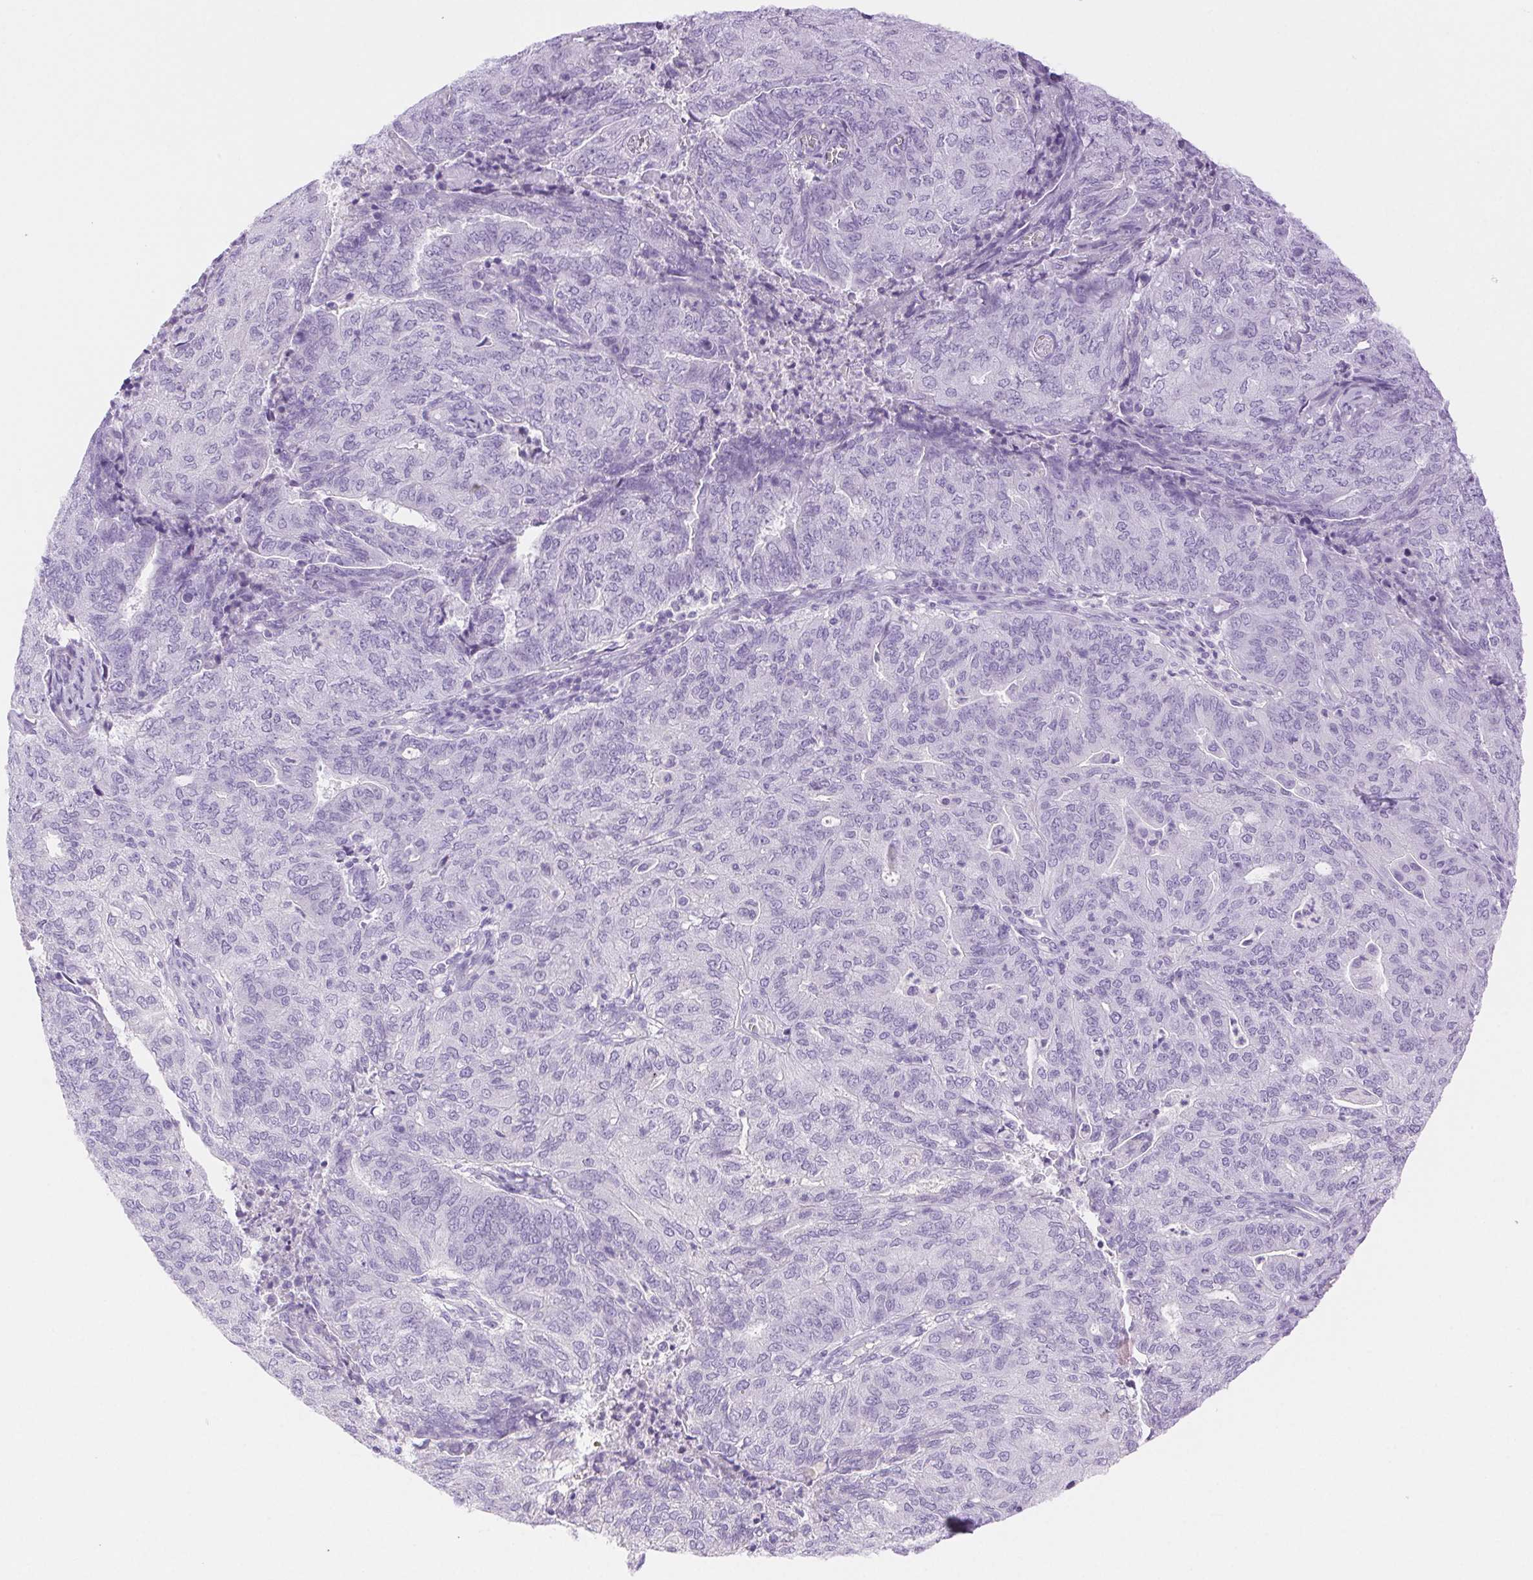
{"staining": {"intensity": "negative", "quantity": "none", "location": "none"}, "tissue": "endometrial cancer", "cell_type": "Tumor cells", "image_type": "cancer", "snomed": [{"axis": "morphology", "description": "Adenocarcinoma, NOS"}, {"axis": "topography", "description": "Endometrium"}], "caption": "Immunohistochemistry (IHC) of human endometrial cancer shows no expression in tumor cells.", "gene": "SPACA4", "patient": {"sex": "female", "age": 82}}